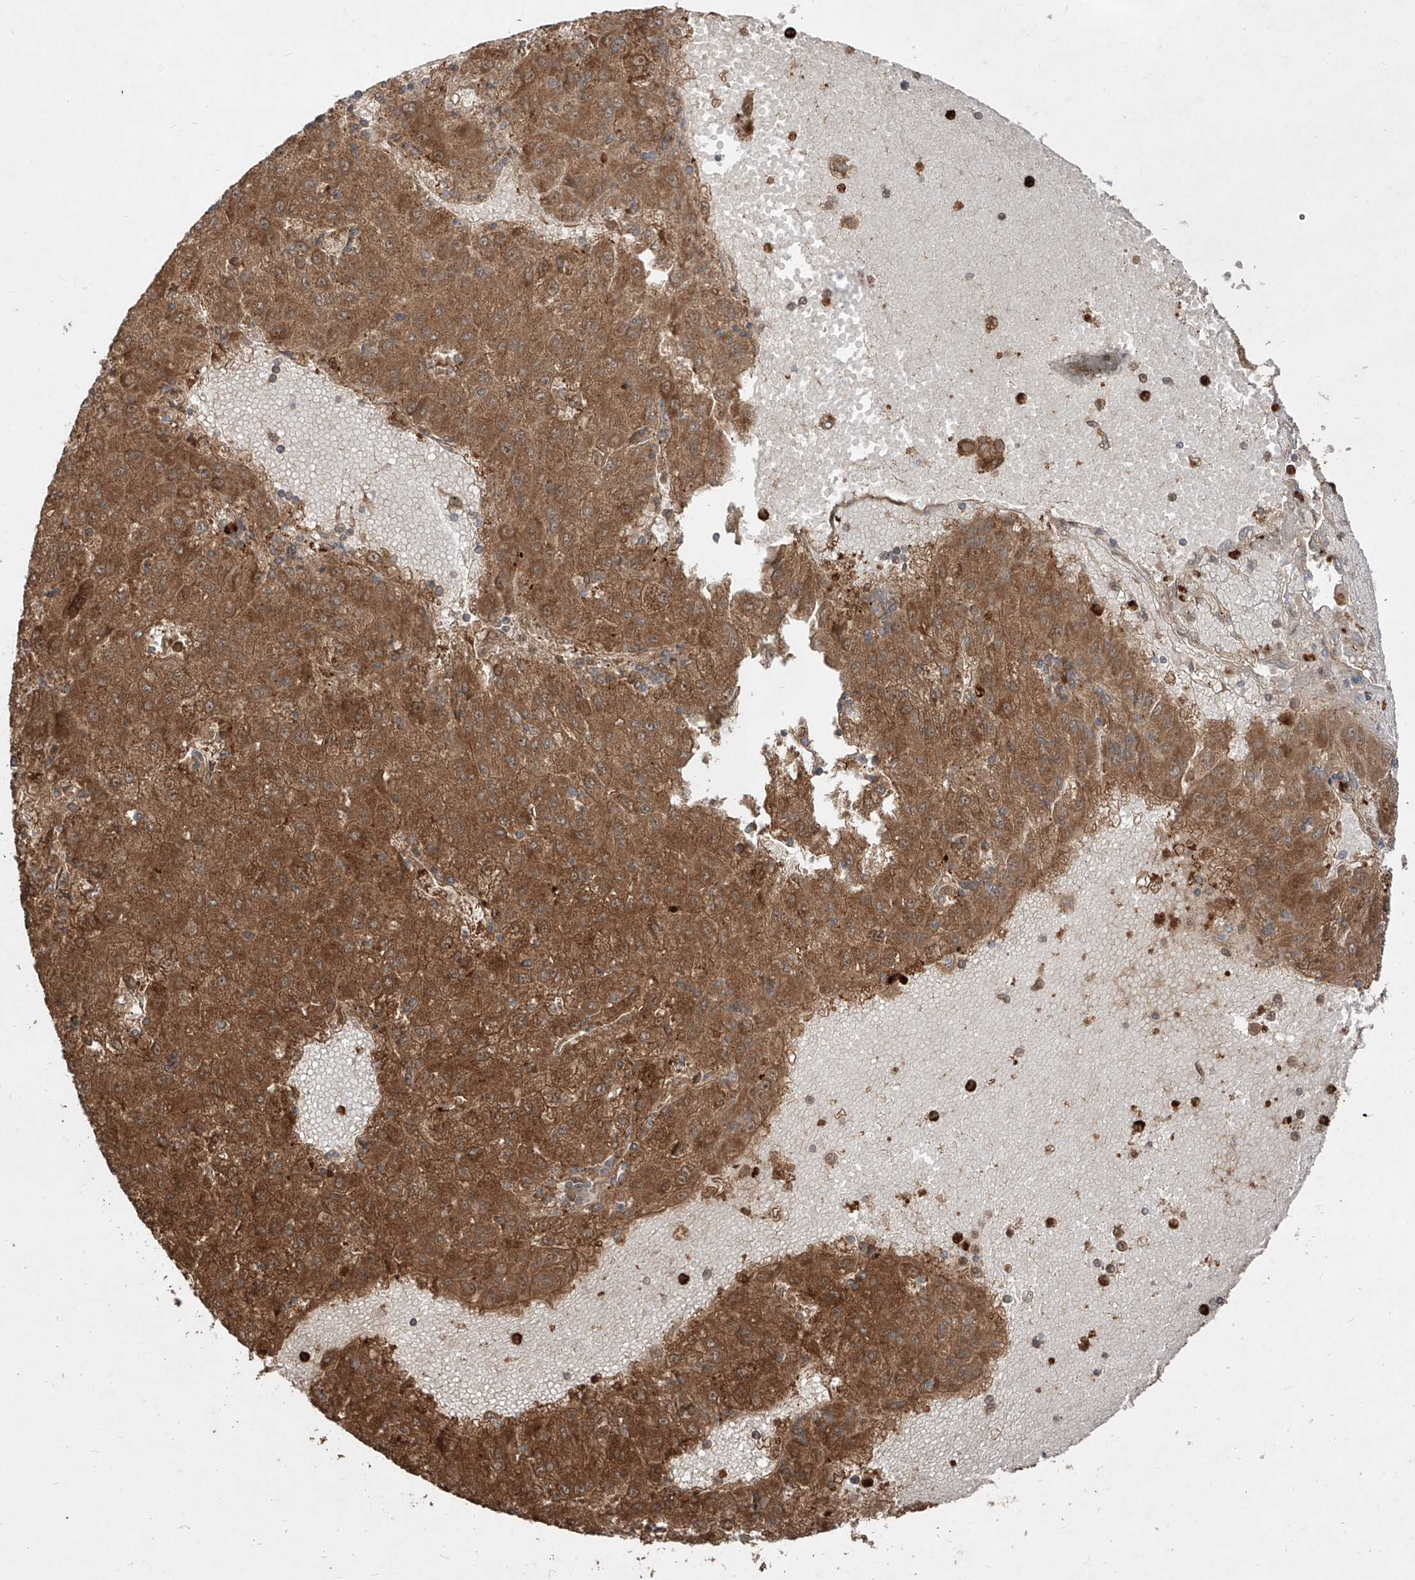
{"staining": {"intensity": "moderate", "quantity": ">75%", "location": "cytoplasmic/membranous"}, "tissue": "liver cancer", "cell_type": "Tumor cells", "image_type": "cancer", "snomed": [{"axis": "morphology", "description": "Carcinoma, Hepatocellular, NOS"}, {"axis": "topography", "description": "Liver"}], "caption": "Moderate cytoplasmic/membranous protein staining is appreciated in approximately >75% of tumor cells in liver cancer. Using DAB (brown) and hematoxylin (blue) stains, captured at high magnification using brightfield microscopy.", "gene": "AIM2", "patient": {"sex": "male", "age": 72}}